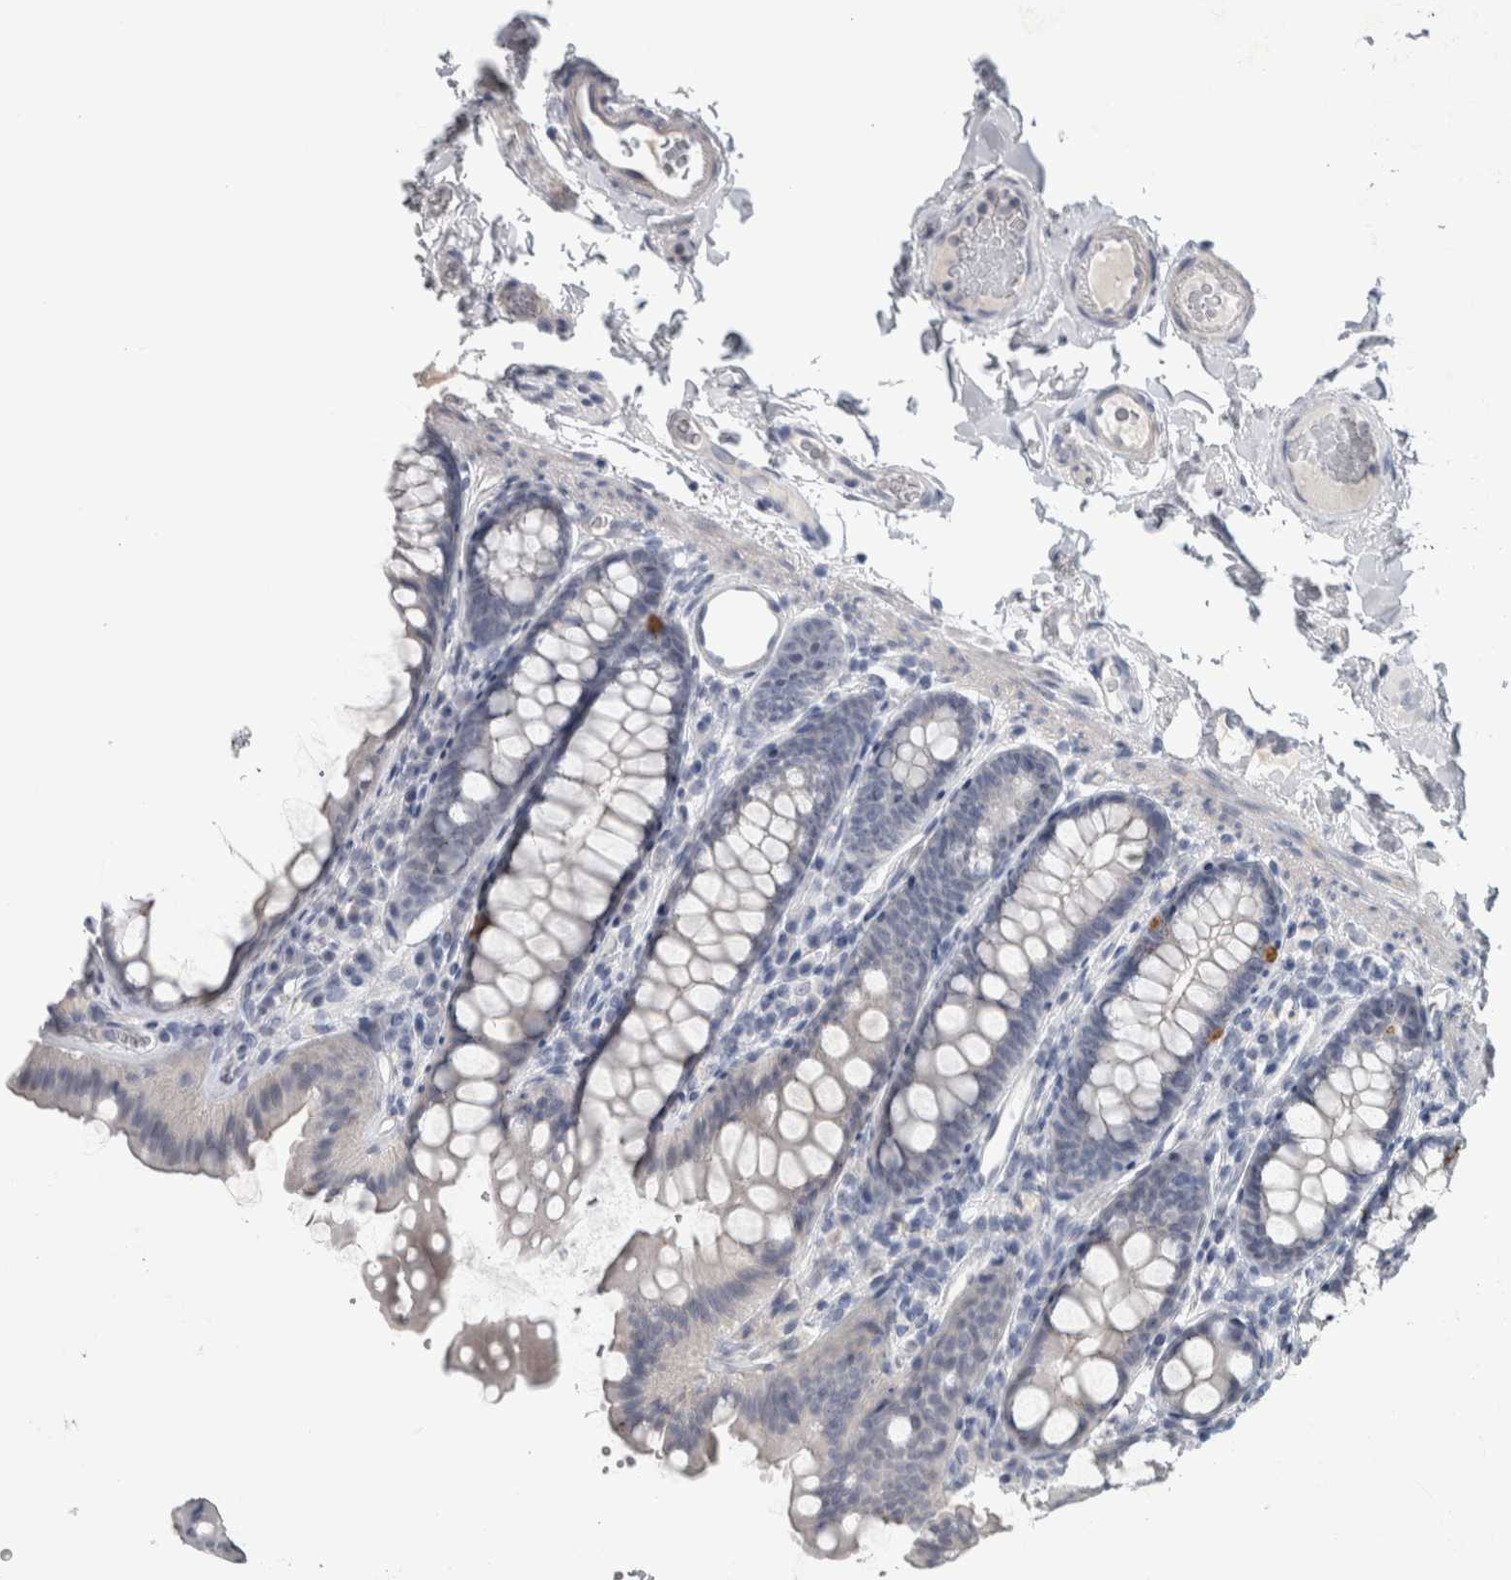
{"staining": {"intensity": "negative", "quantity": "none", "location": "none"}, "tissue": "colon", "cell_type": "Endothelial cells", "image_type": "normal", "snomed": [{"axis": "morphology", "description": "Normal tissue, NOS"}, {"axis": "topography", "description": "Colon"}, {"axis": "topography", "description": "Peripheral nerve tissue"}], "caption": "Immunohistochemistry (IHC) histopathology image of benign colon: colon stained with DAB (3,3'-diaminobenzidine) reveals no significant protein staining in endothelial cells.", "gene": "ADAM2", "patient": {"sex": "female", "age": 61}}